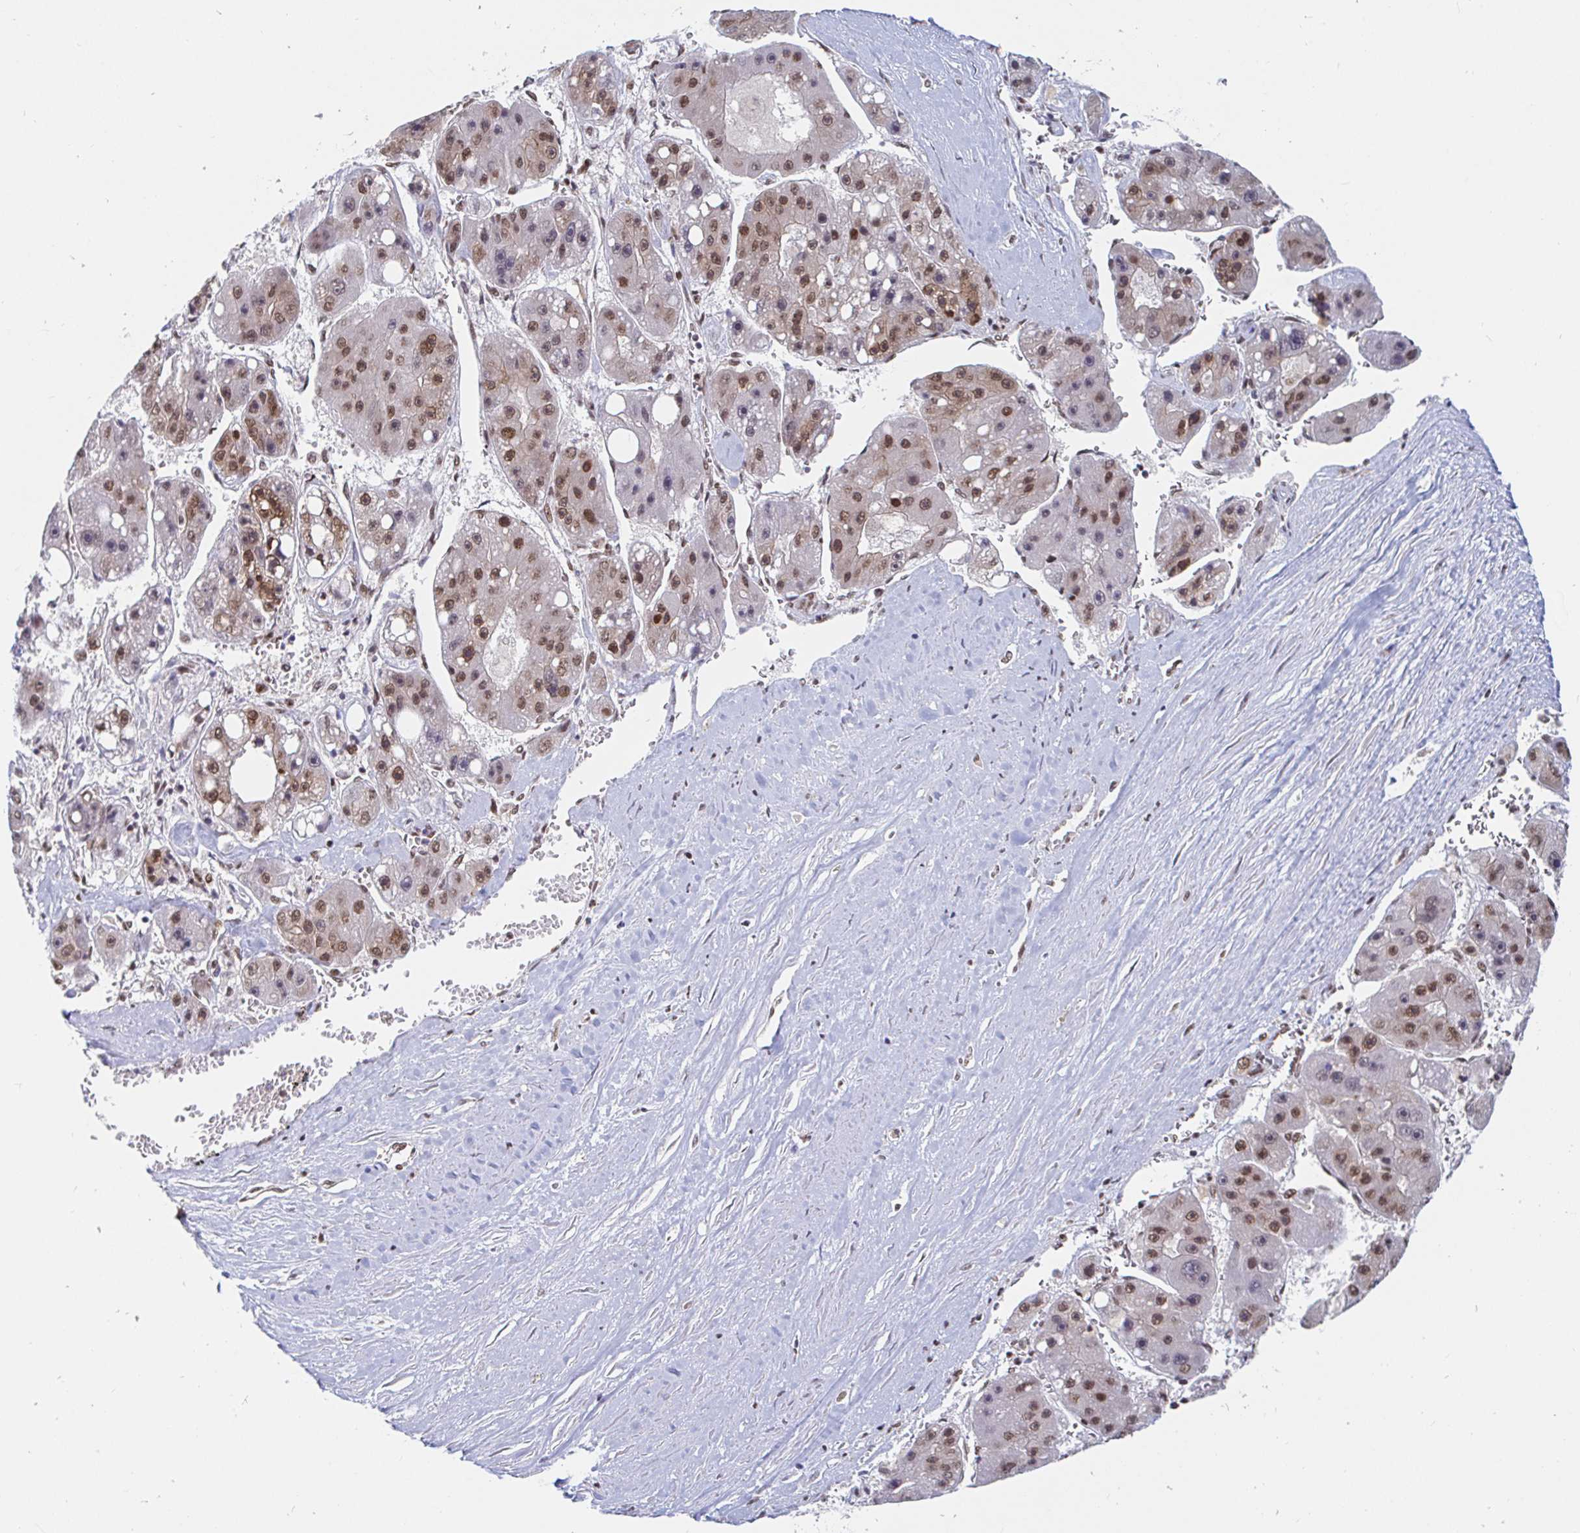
{"staining": {"intensity": "moderate", "quantity": "25%-75%", "location": "nuclear"}, "tissue": "liver cancer", "cell_type": "Tumor cells", "image_type": "cancer", "snomed": [{"axis": "morphology", "description": "Carcinoma, Hepatocellular, NOS"}, {"axis": "topography", "description": "Liver"}], "caption": "IHC staining of hepatocellular carcinoma (liver), which exhibits medium levels of moderate nuclear positivity in about 25%-75% of tumor cells indicating moderate nuclear protein positivity. The staining was performed using DAB (3,3'-diaminobenzidine) (brown) for protein detection and nuclei were counterstained in hematoxylin (blue).", "gene": "RBMX", "patient": {"sex": "female", "age": 61}}